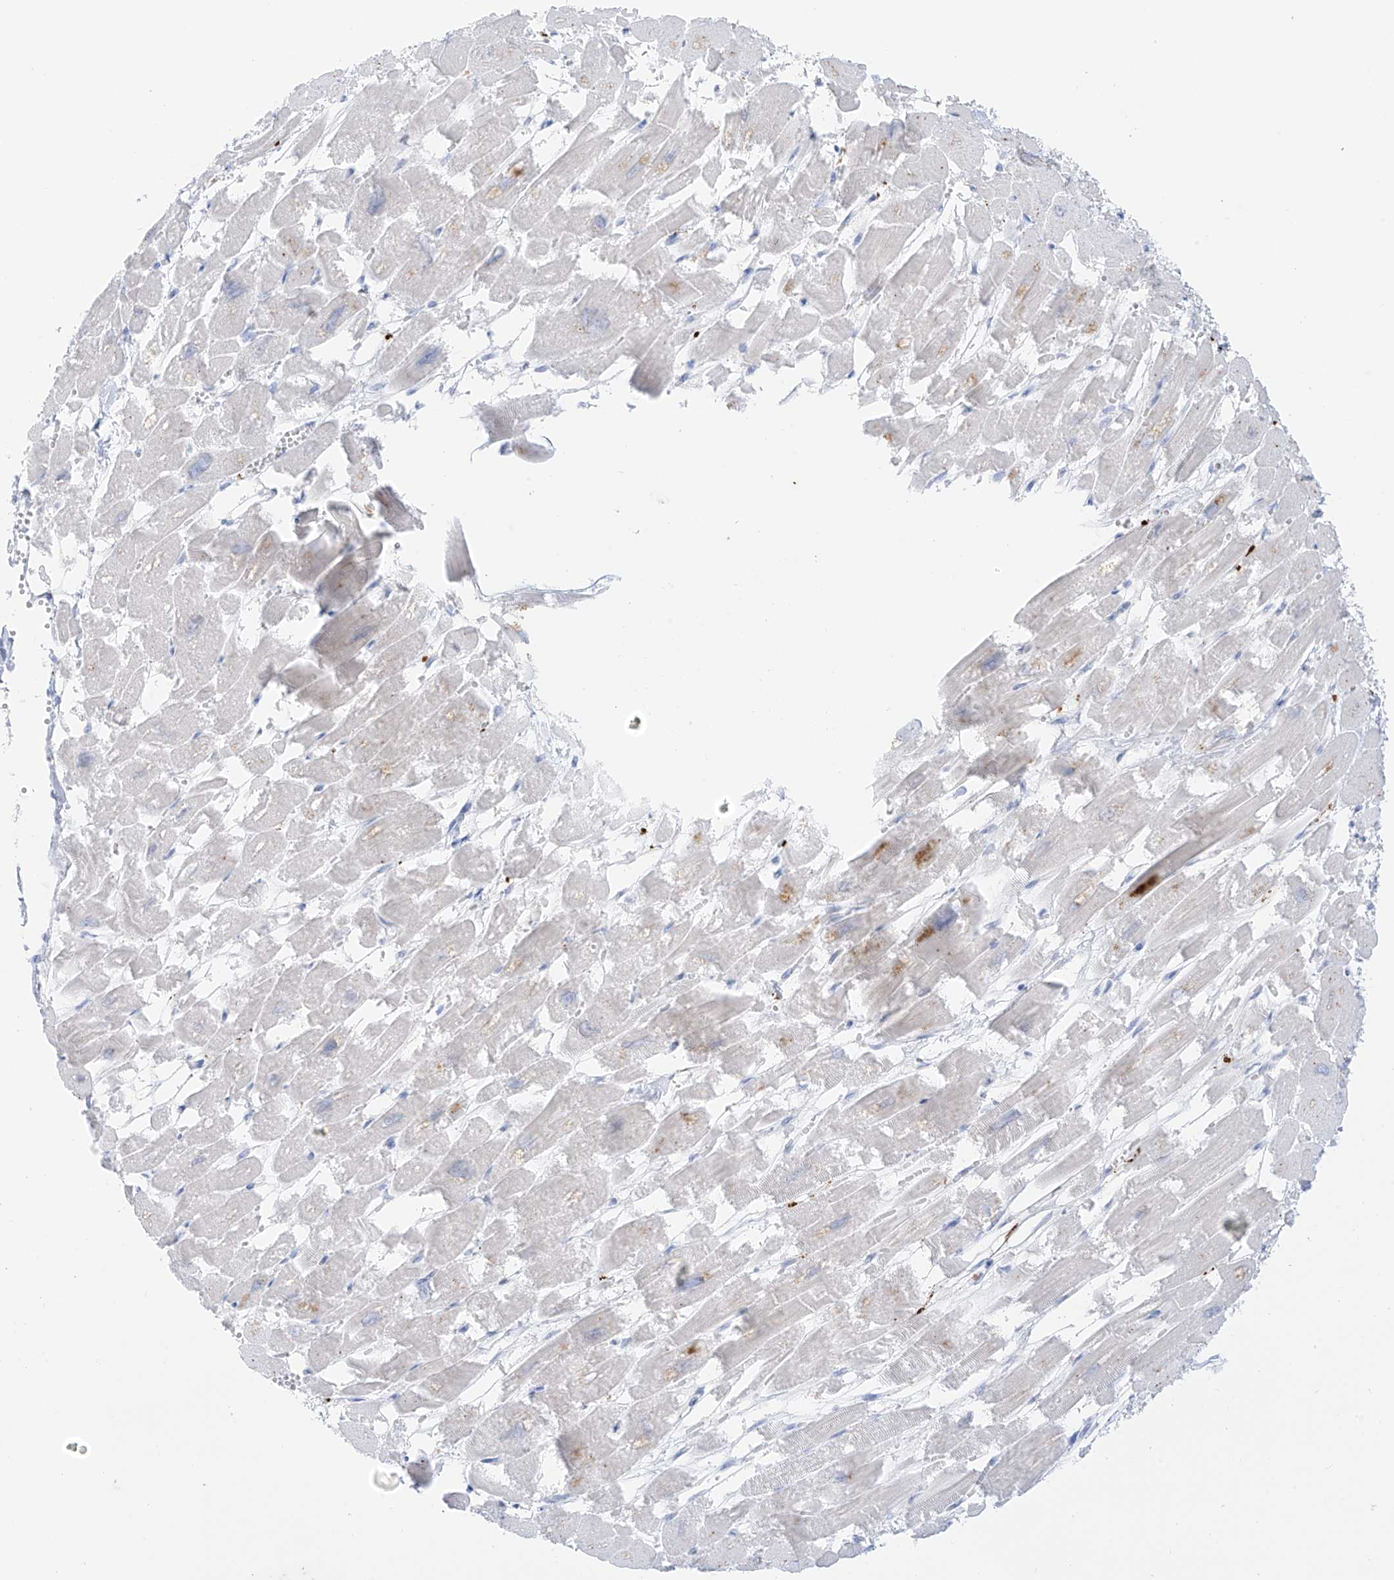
{"staining": {"intensity": "moderate", "quantity": "<25%", "location": "cytoplasmic/membranous"}, "tissue": "heart muscle", "cell_type": "Cardiomyocytes", "image_type": "normal", "snomed": [{"axis": "morphology", "description": "Normal tissue, NOS"}, {"axis": "topography", "description": "Heart"}], "caption": "Immunohistochemistry (IHC) (DAB (3,3'-diaminobenzidine)) staining of benign human heart muscle shows moderate cytoplasmic/membranous protein staining in approximately <25% of cardiomyocytes. (DAB (3,3'-diaminobenzidine) IHC with brightfield microscopy, high magnification).", "gene": "PSPH", "patient": {"sex": "male", "age": 54}}